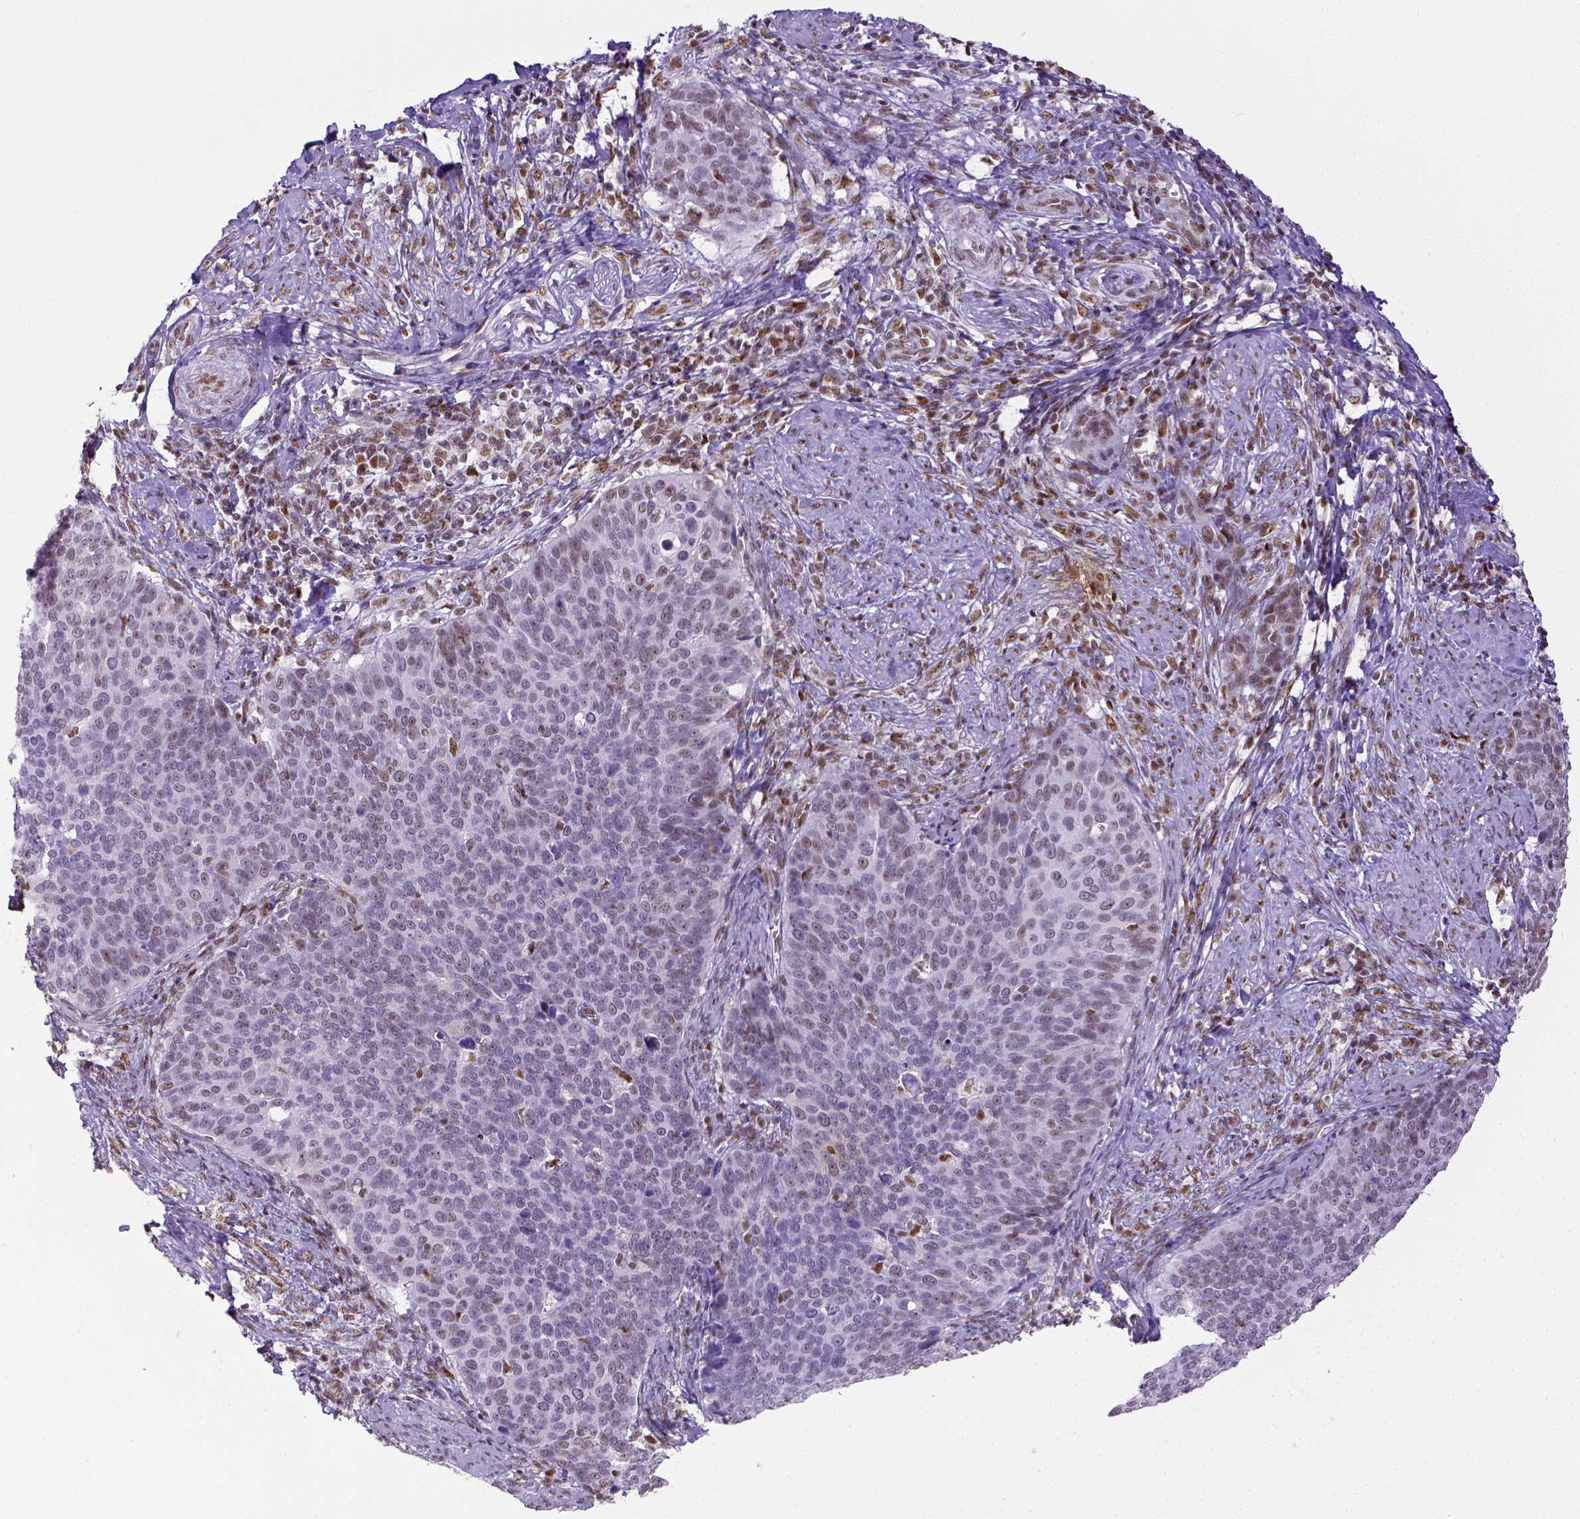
{"staining": {"intensity": "negative", "quantity": "none", "location": "none"}, "tissue": "cervical cancer", "cell_type": "Tumor cells", "image_type": "cancer", "snomed": [{"axis": "morphology", "description": "Normal tissue, NOS"}, {"axis": "morphology", "description": "Squamous cell carcinoma, NOS"}, {"axis": "topography", "description": "Cervix"}], "caption": "Cervical squamous cell carcinoma was stained to show a protein in brown. There is no significant positivity in tumor cells. Nuclei are stained in blue.", "gene": "ERCC1", "patient": {"sex": "female", "age": 39}}